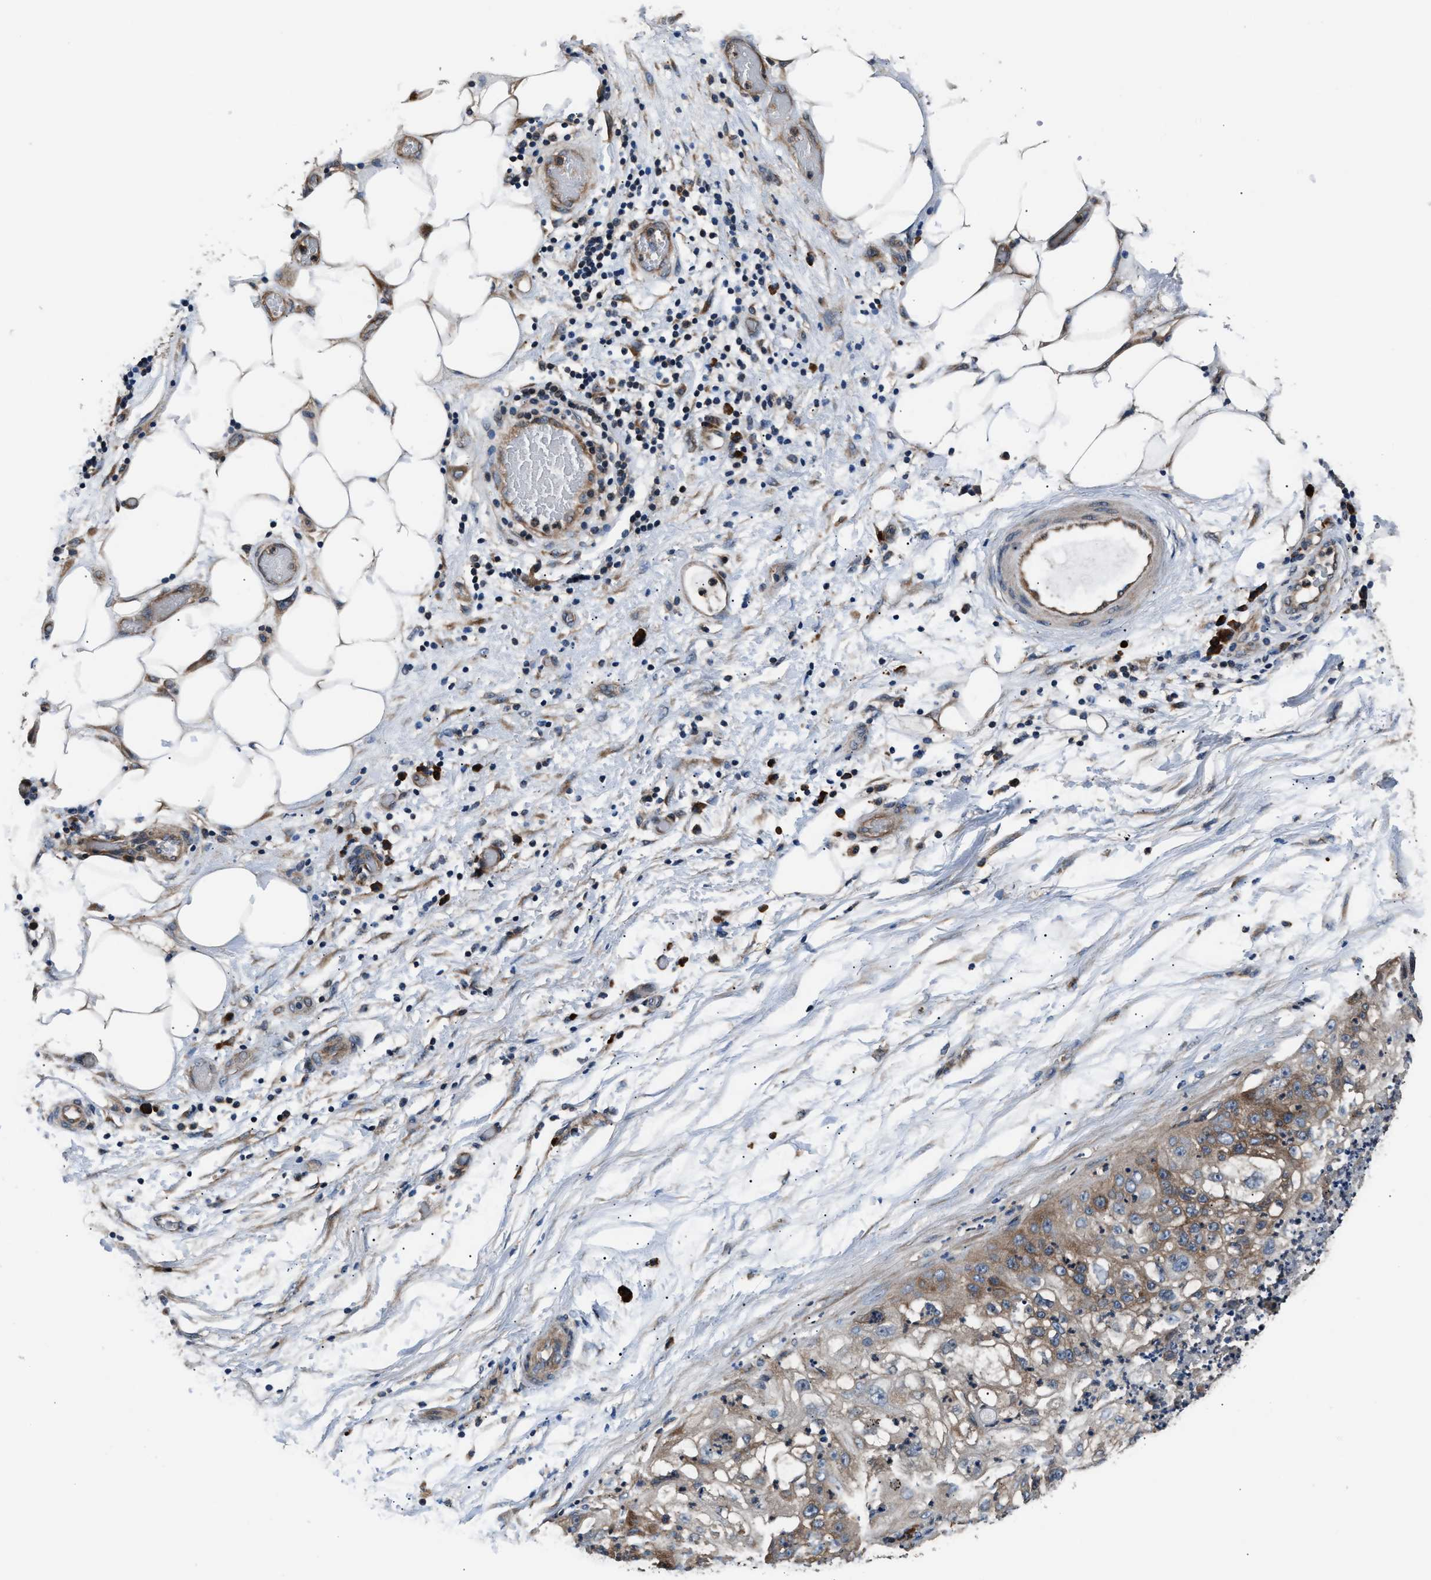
{"staining": {"intensity": "moderate", "quantity": ">75%", "location": "cytoplasmic/membranous"}, "tissue": "lung cancer", "cell_type": "Tumor cells", "image_type": "cancer", "snomed": [{"axis": "morphology", "description": "Inflammation, NOS"}, {"axis": "morphology", "description": "Squamous cell carcinoma, NOS"}, {"axis": "topography", "description": "Lymph node"}, {"axis": "topography", "description": "Soft tissue"}, {"axis": "topography", "description": "Lung"}], "caption": "Human squamous cell carcinoma (lung) stained for a protein (brown) reveals moderate cytoplasmic/membranous positive staining in about >75% of tumor cells.", "gene": "IMPDH2", "patient": {"sex": "male", "age": 66}}